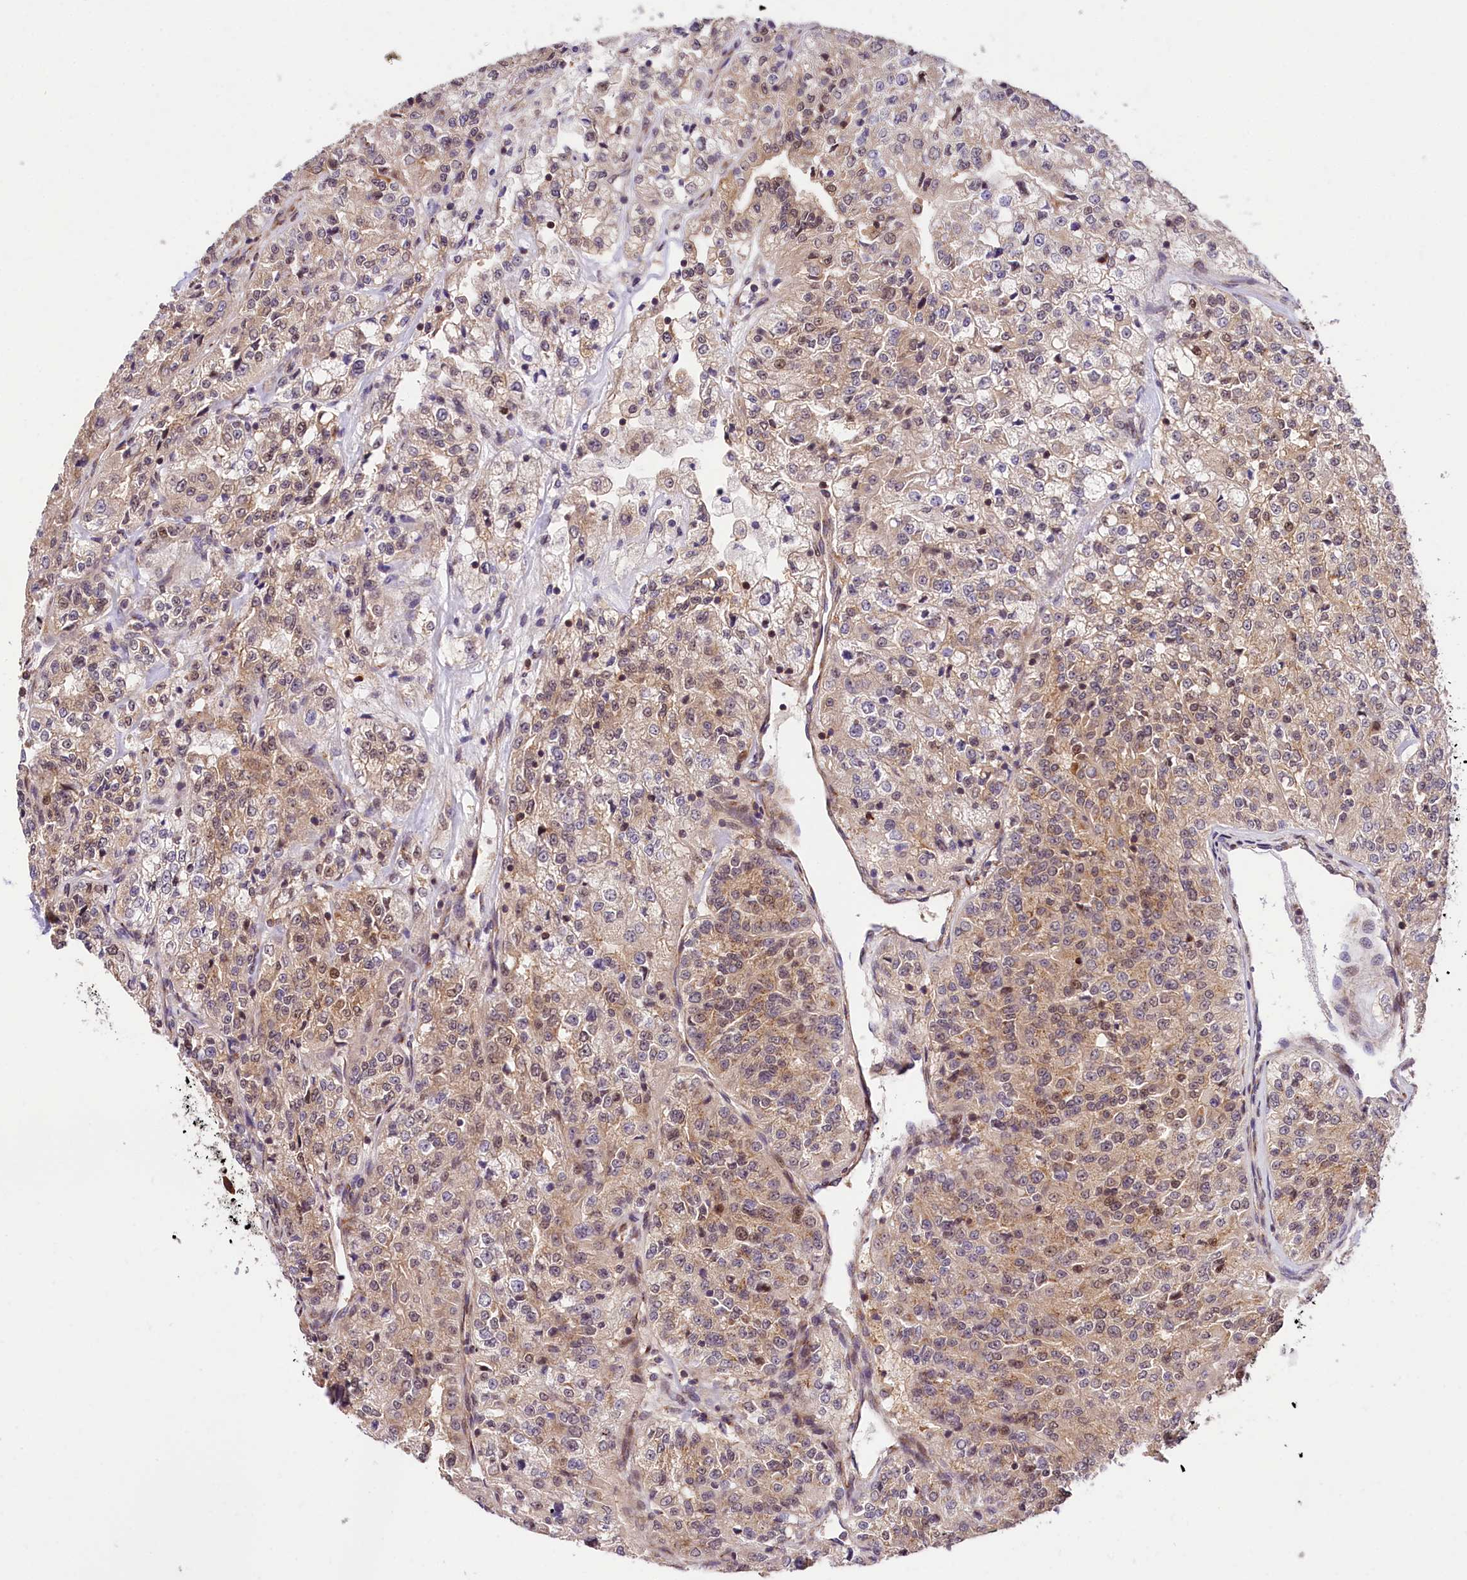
{"staining": {"intensity": "weak", "quantity": "25%-75%", "location": "cytoplasmic/membranous,nuclear"}, "tissue": "renal cancer", "cell_type": "Tumor cells", "image_type": "cancer", "snomed": [{"axis": "morphology", "description": "Adenocarcinoma, NOS"}, {"axis": "topography", "description": "Kidney"}], "caption": "A brown stain labels weak cytoplasmic/membranous and nuclear expression of a protein in human renal cancer (adenocarcinoma) tumor cells.", "gene": "CHORDC1", "patient": {"sex": "female", "age": 63}}